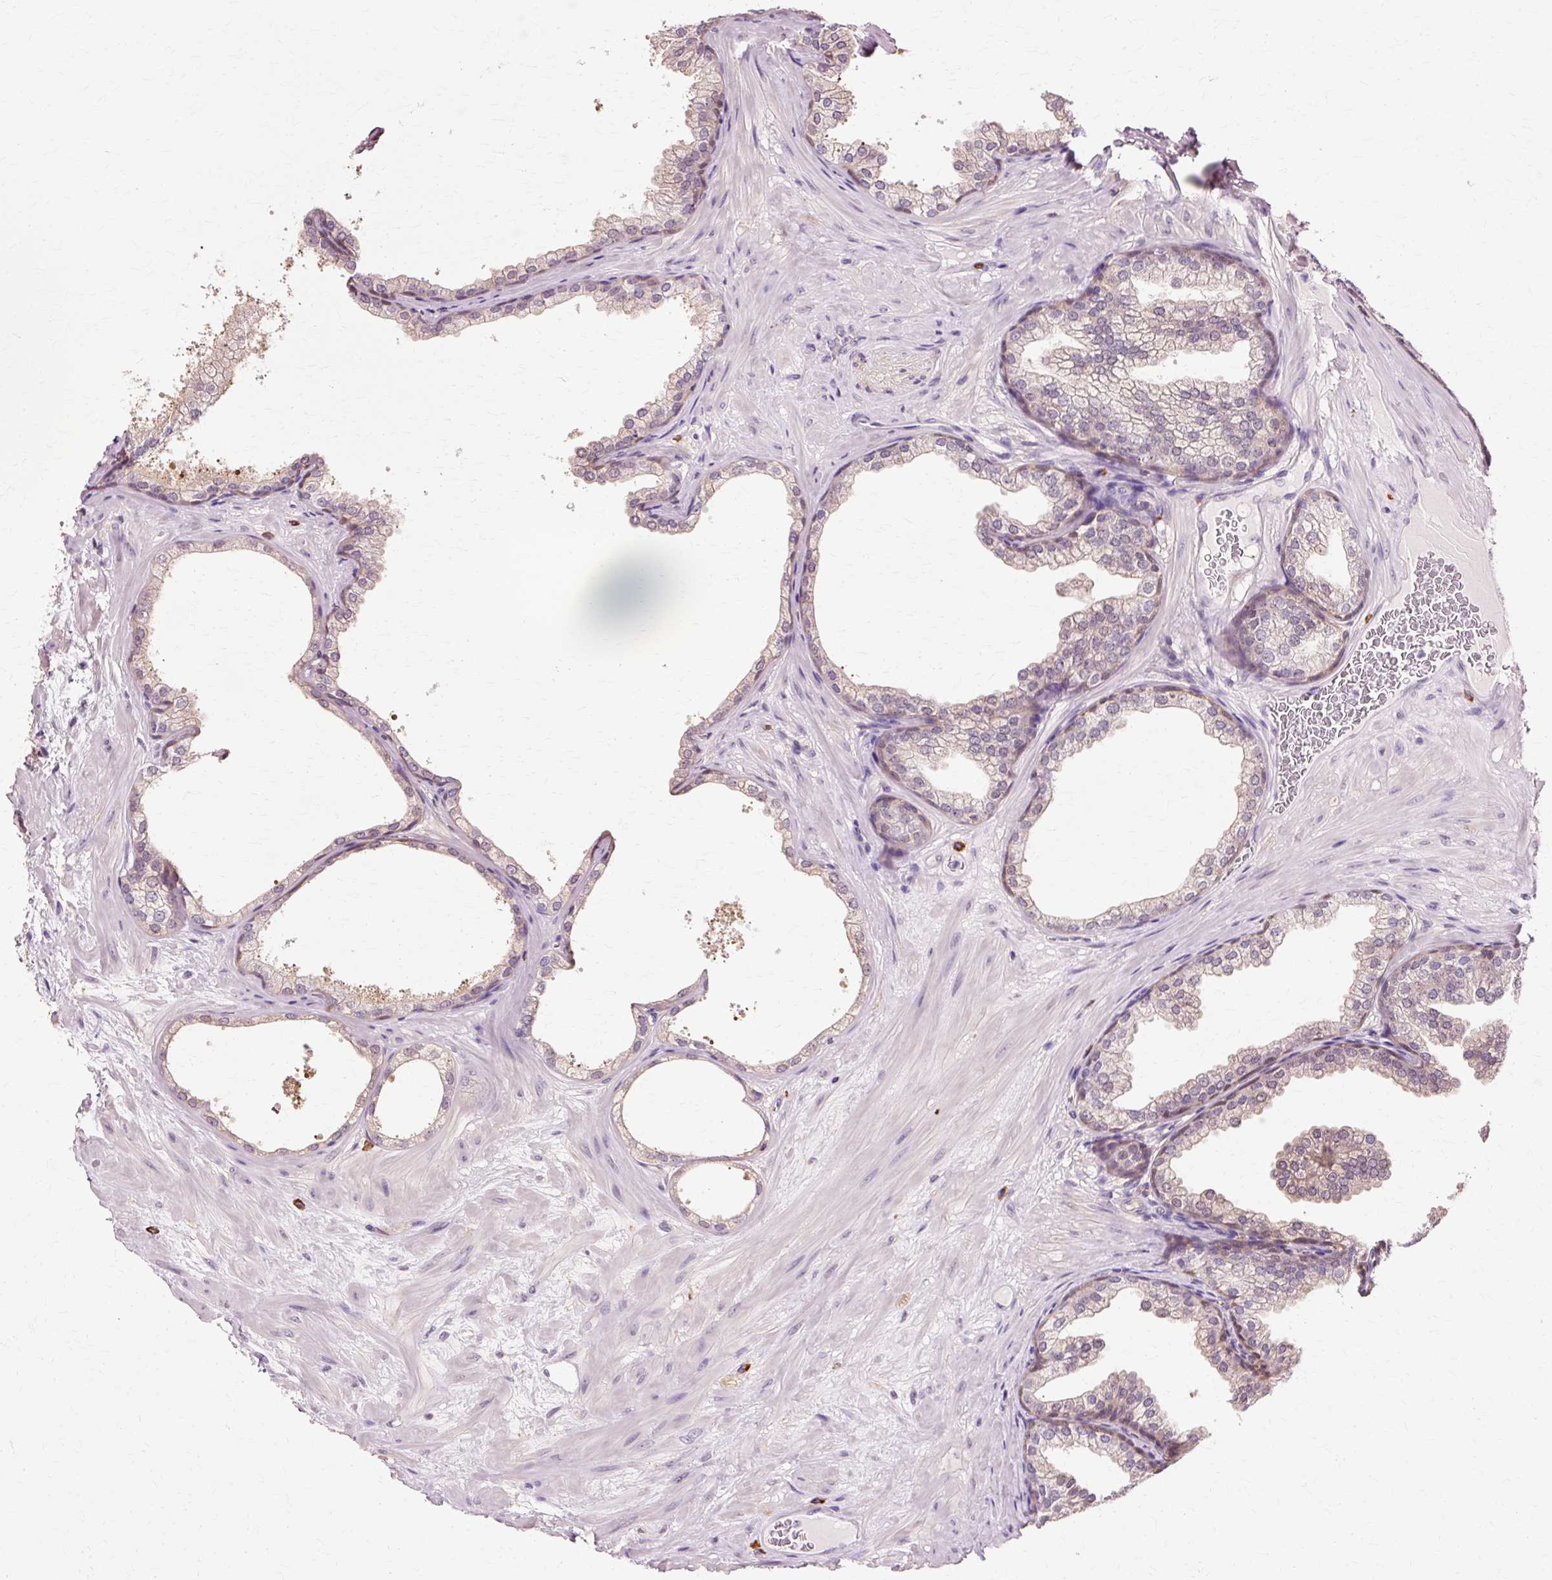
{"staining": {"intensity": "weak", "quantity": "25%-75%", "location": "cytoplasmic/membranous,nuclear"}, "tissue": "prostate", "cell_type": "Glandular cells", "image_type": "normal", "snomed": [{"axis": "morphology", "description": "Normal tissue, NOS"}, {"axis": "topography", "description": "Prostate"}], "caption": "Weak cytoplasmic/membranous,nuclear positivity is present in about 25%-75% of glandular cells in normal prostate.", "gene": "VN1R2", "patient": {"sex": "male", "age": 37}}